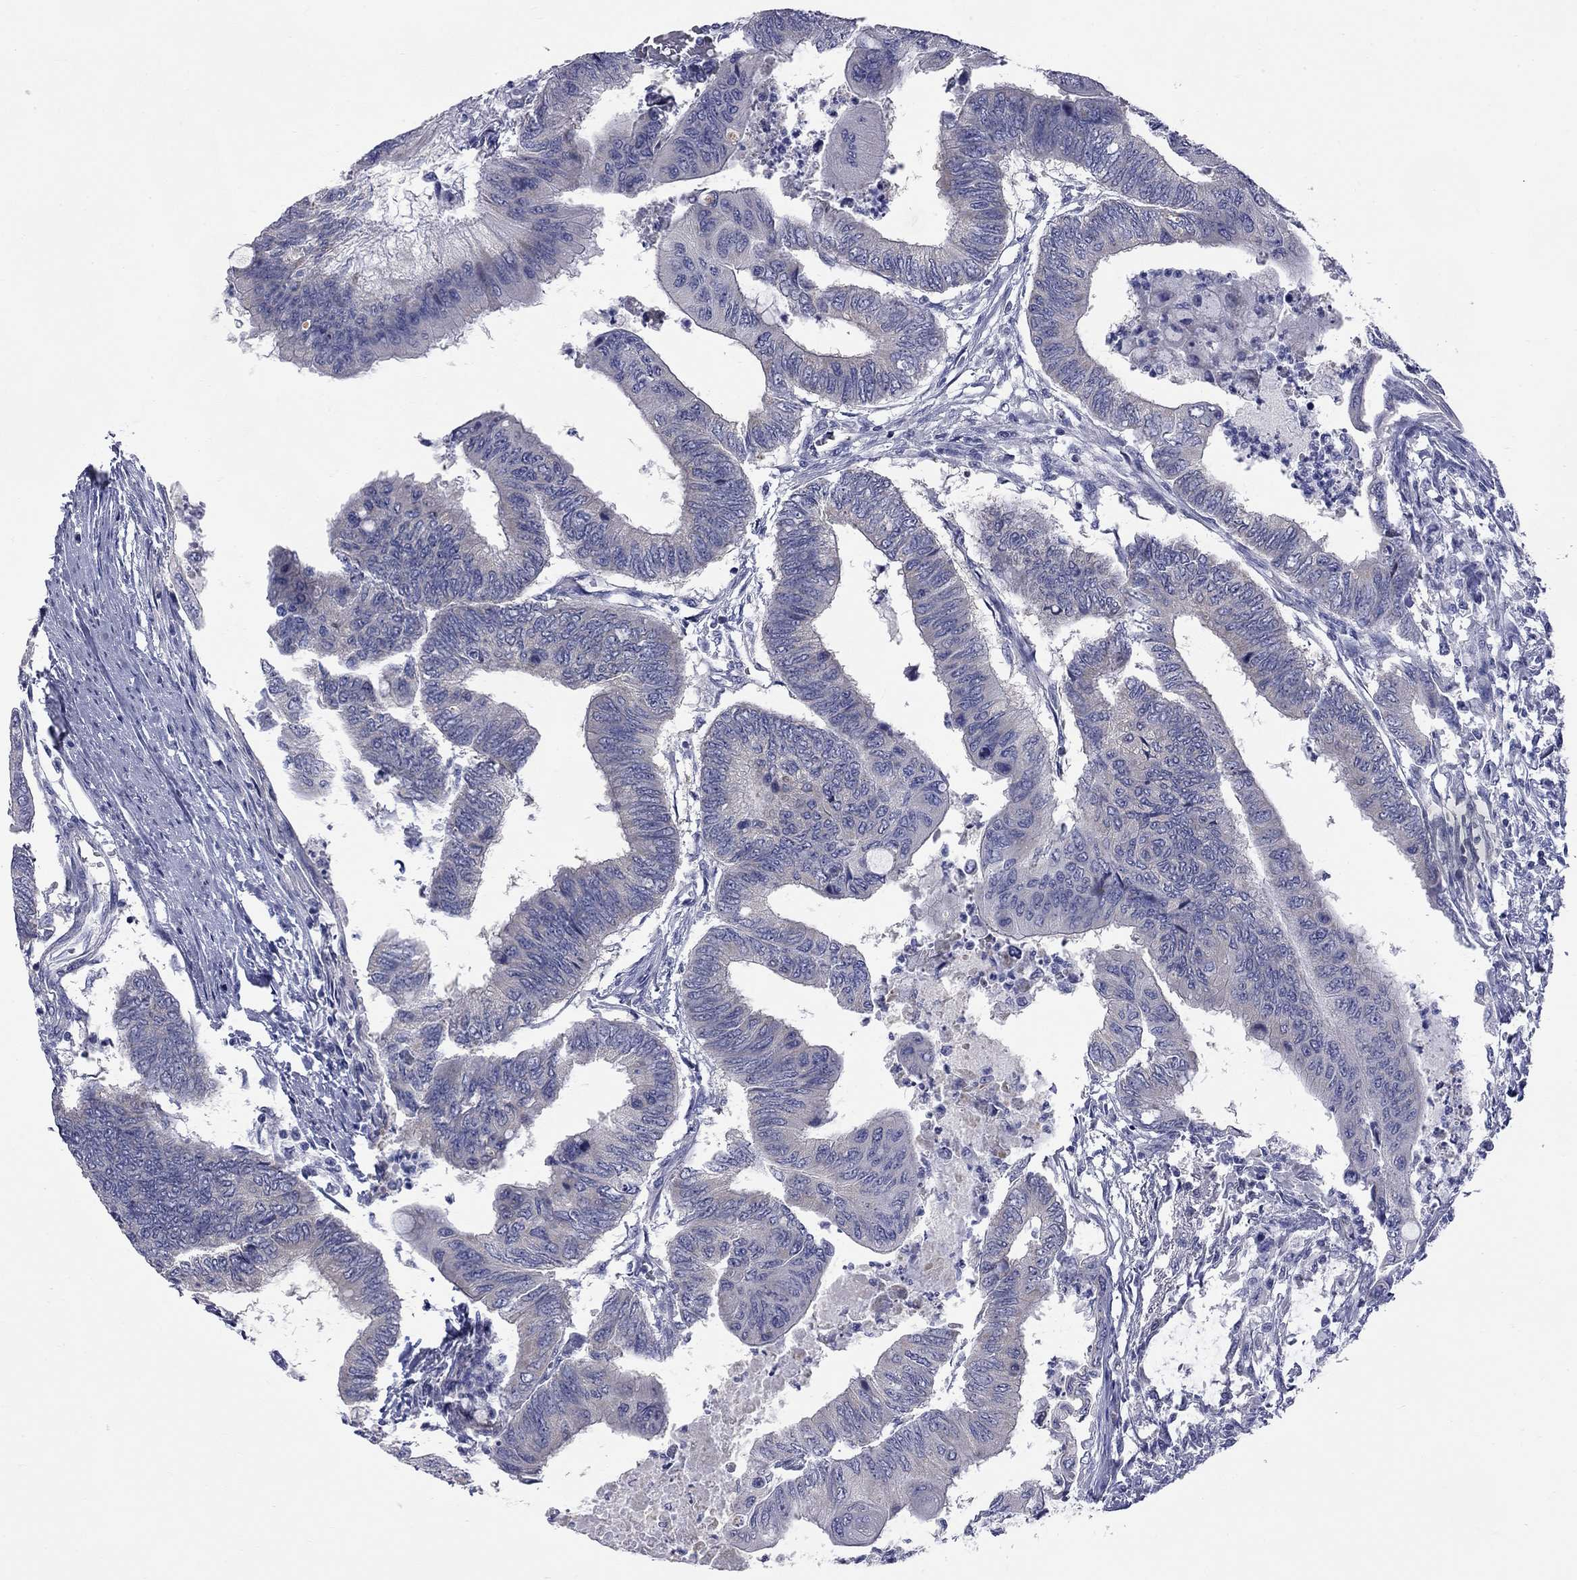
{"staining": {"intensity": "negative", "quantity": "none", "location": "none"}, "tissue": "colorectal cancer", "cell_type": "Tumor cells", "image_type": "cancer", "snomed": [{"axis": "morphology", "description": "Normal tissue, NOS"}, {"axis": "morphology", "description": "Adenocarcinoma, NOS"}, {"axis": "topography", "description": "Rectum"}, {"axis": "topography", "description": "Peripheral nerve tissue"}], "caption": "This is an IHC image of colorectal cancer (adenocarcinoma). There is no expression in tumor cells.", "gene": "ABCB4", "patient": {"sex": "male", "age": 92}}